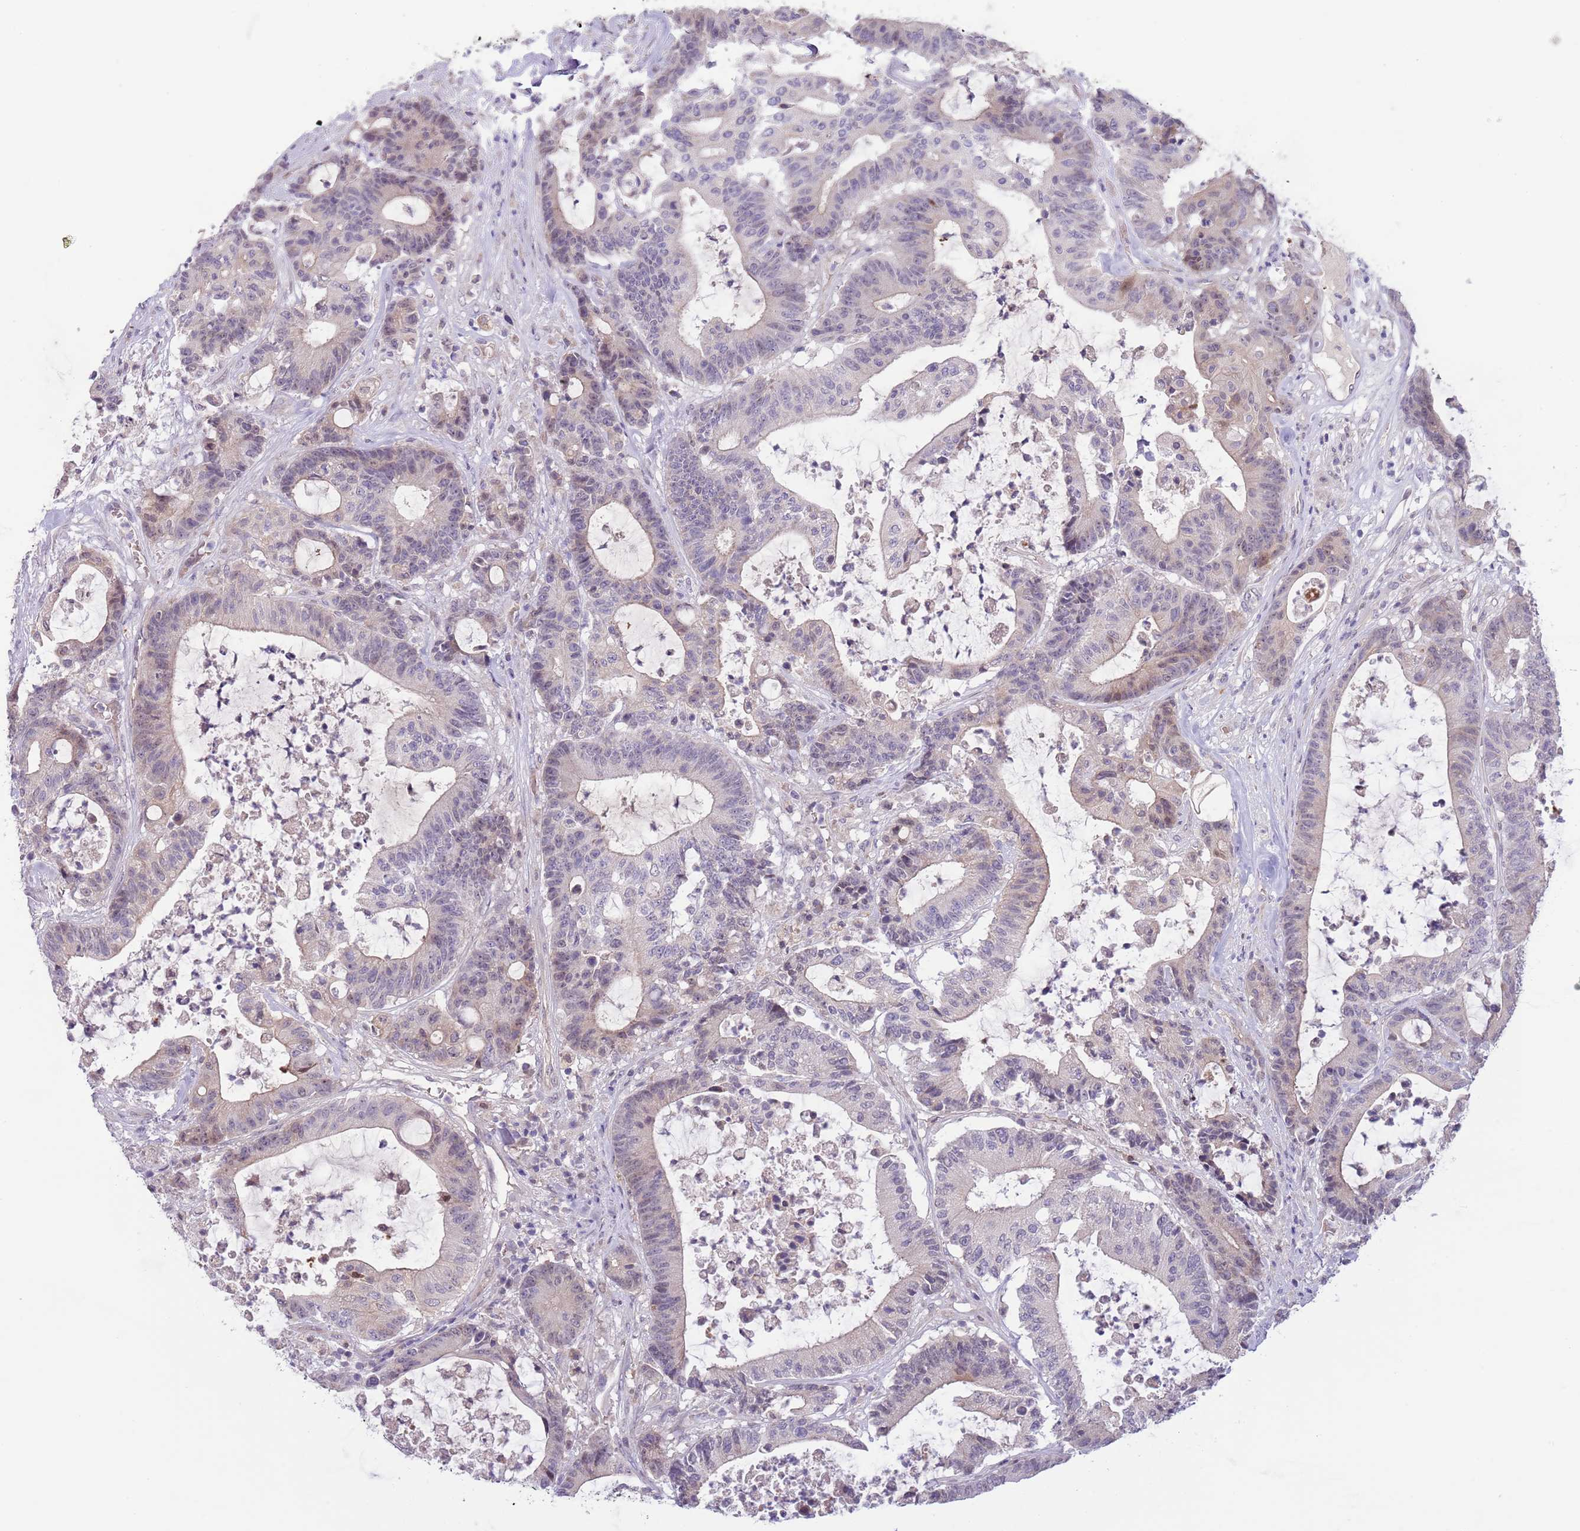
{"staining": {"intensity": "negative", "quantity": "none", "location": "none"}, "tissue": "colorectal cancer", "cell_type": "Tumor cells", "image_type": "cancer", "snomed": [{"axis": "morphology", "description": "Adenocarcinoma, NOS"}, {"axis": "topography", "description": "Colon"}], "caption": "This photomicrograph is of adenocarcinoma (colorectal) stained with immunohistochemistry to label a protein in brown with the nuclei are counter-stained blue. There is no staining in tumor cells.", "gene": "AP1S2", "patient": {"sex": "female", "age": 84}}